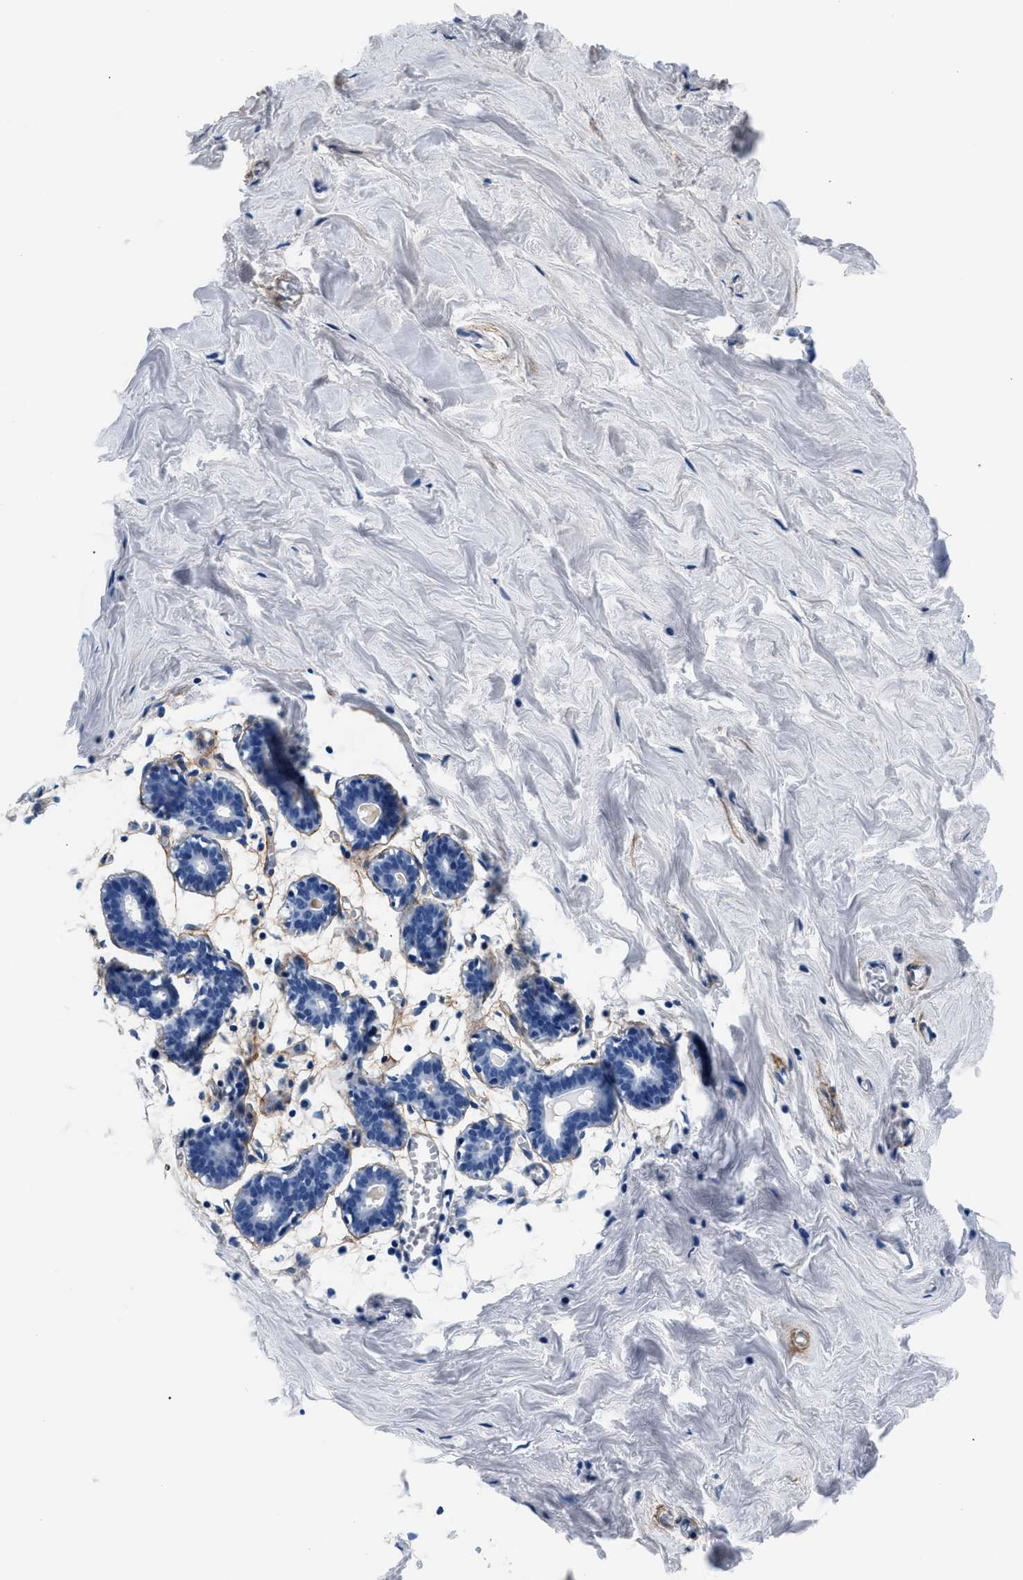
{"staining": {"intensity": "negative", "quantity": "none", "location": "none"}, "tissue": "breast", "cell_type": "Adipocytes", "image_type": "normal", "snomed": [{"axis": "morphology", "description": "Normal tissue, NOS"}, {"axis": "topography", "description": "Breast"}], "caption": "Immunohistochemical staining of unremarkable human breast shows no significant expression in adipocytes. The staining was performed using DAB (3,3'-diaminobenzidine) to visualize the protein expression in brown, while the nuclei were stained in blue with hematoxylin (Magnification: 20x).", "gene": "TNR", "patient": {"sex": "female", "age": 27}}